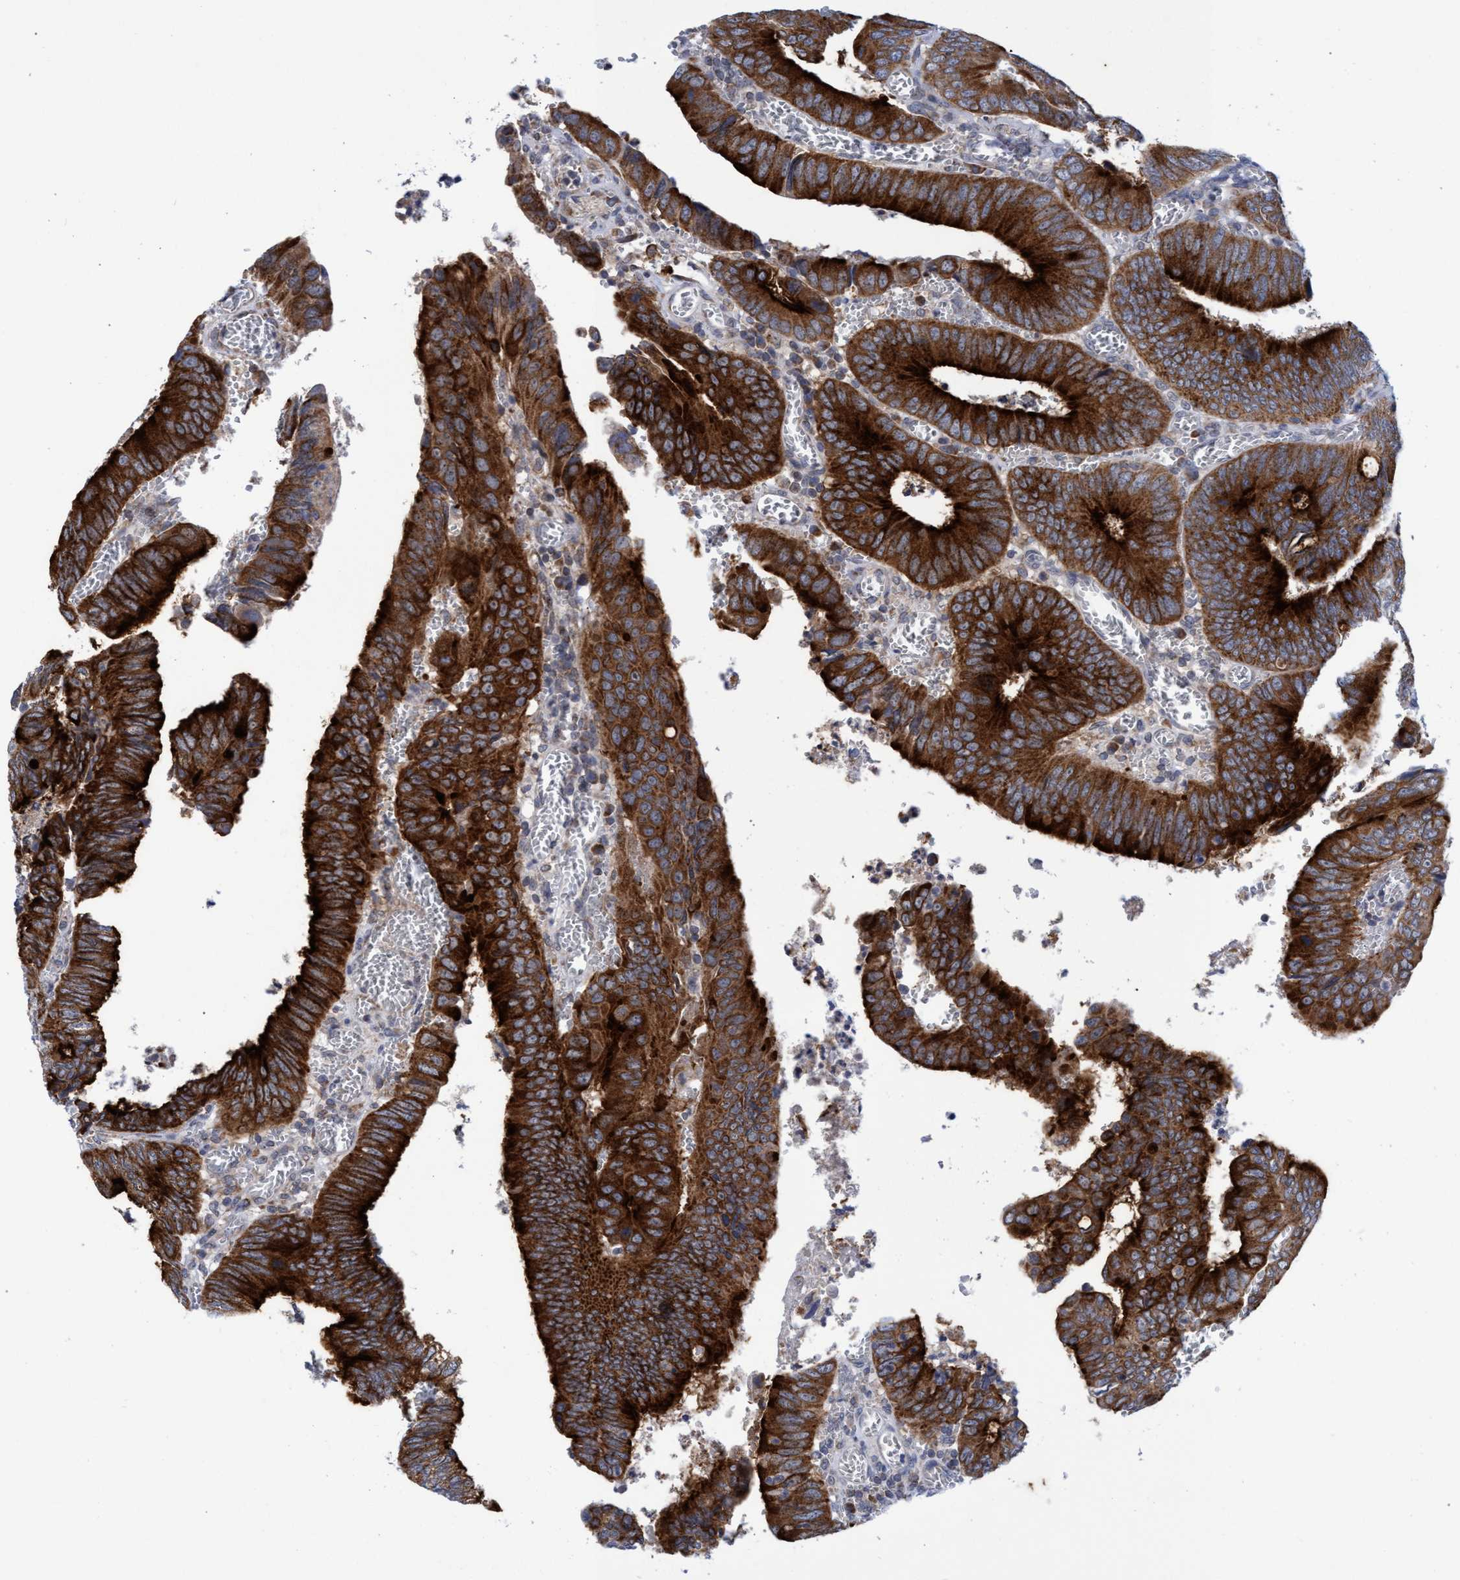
{"staining": {"intensity": "strong", "quantity": ">75%", "location": "cytoplasmic/membranous"}, "tissue": "colorectal cancer", "cell_type": "Tumor cells", "image_type": "cancer", "snomed": [{"axis": "morphology", "description": "Inflammation, NOS"}, {"axis": "morphology", "description": "Adenocarcinoma, NOS"}, {"axis": "topography", "description": "Colon"}], "caption": "IHC photomicrograph of neoplastic tissue: colorectal adenocarcinoma stained using immunohistochemistry shows high levels of strong protein expression localized specifically in the cytoplasmic/membranous of tumor cells, appearing as a cytoplasmic/membranous brown color.", "gene": "NAT16", "patient": {"sex": "male", "age": 72}}